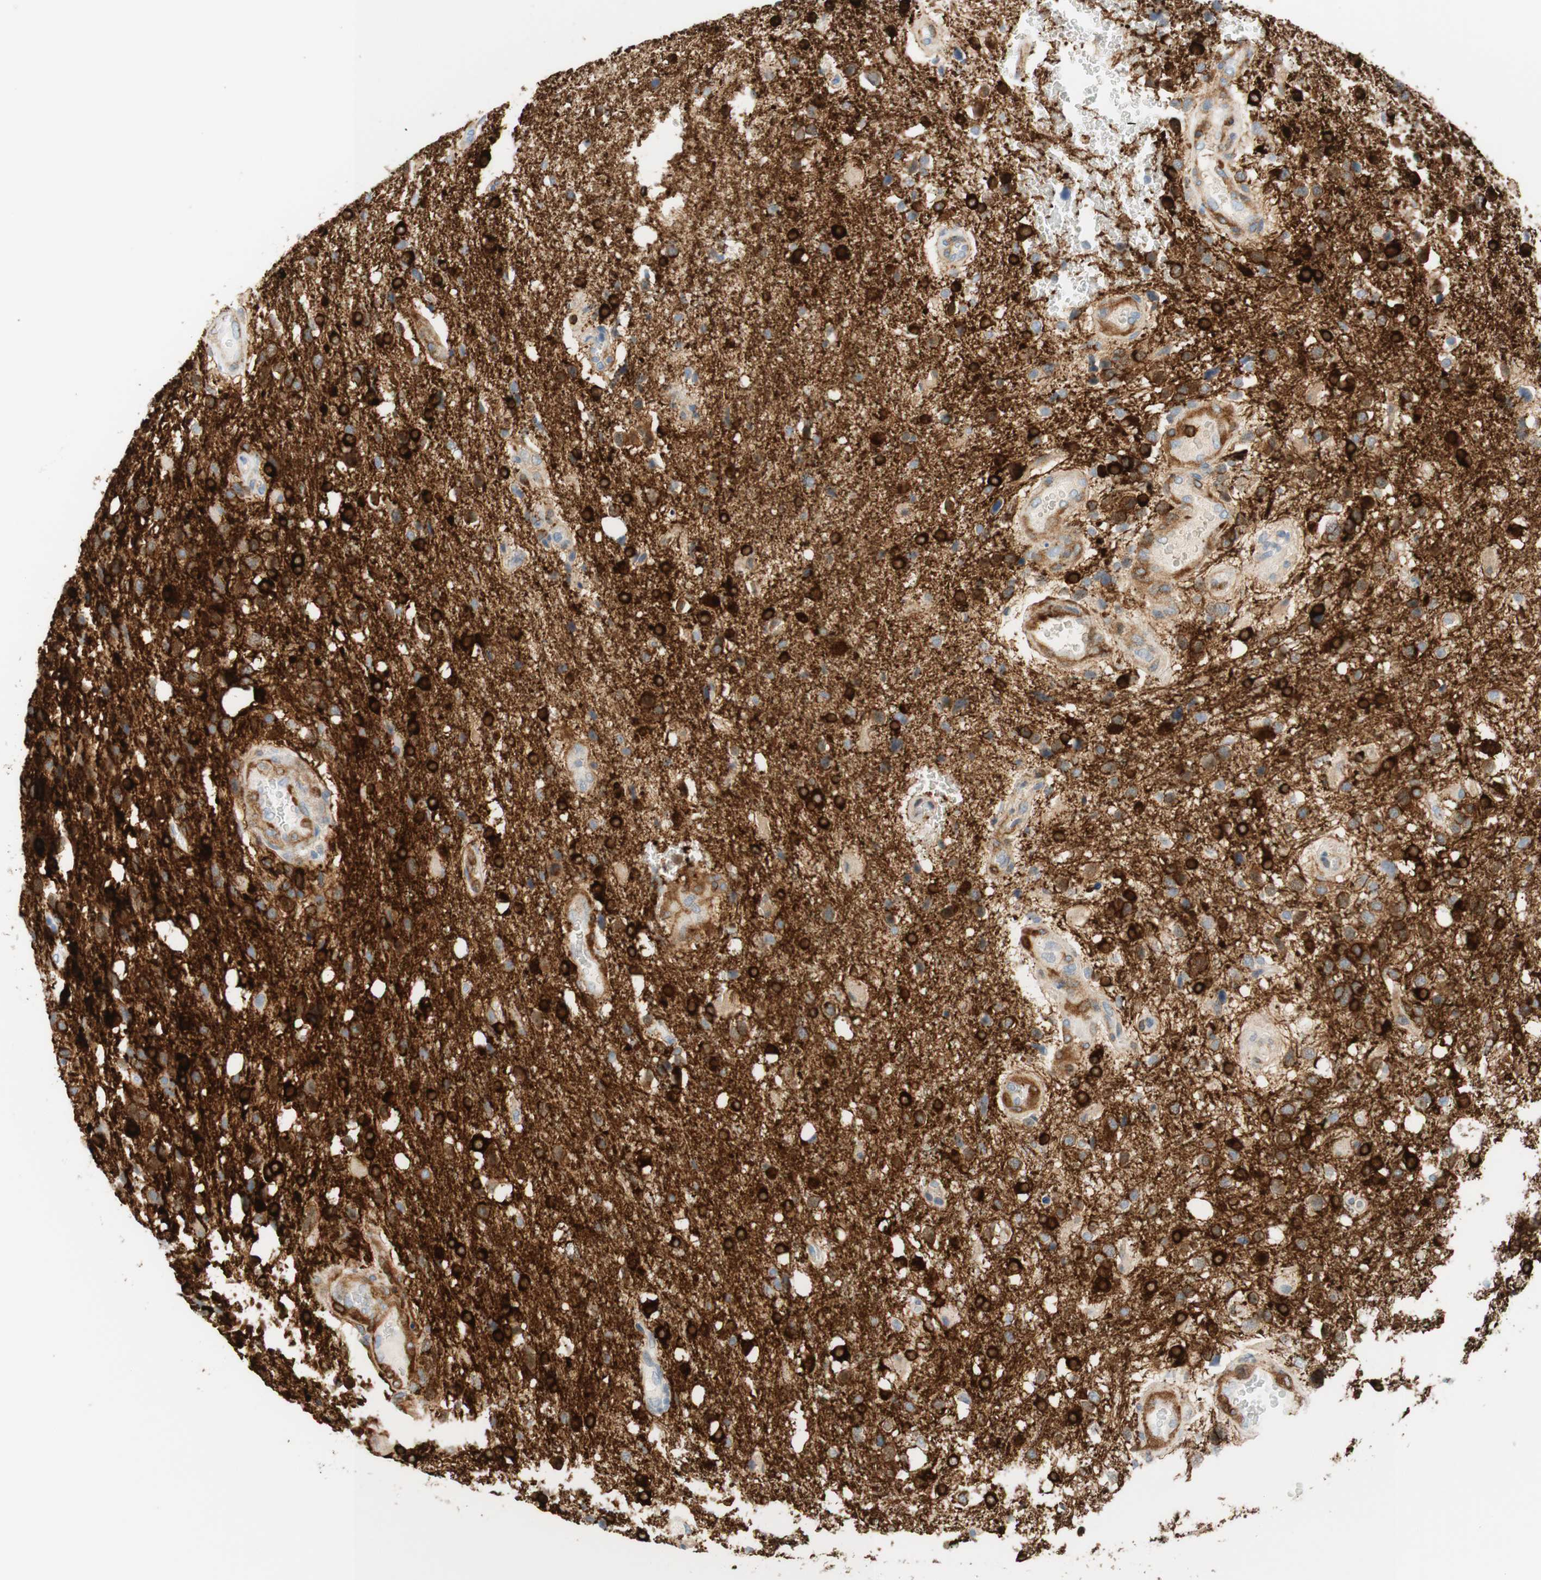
{"staining": {"intensity": "strong", "quantity": ">75%", "location": "cytoplasmic/membranous,nuclear"}, "tissue": "glioma", "cell_type": "Tumor cells", "image_type": "cancer", "snomed": [{"axis": "morphology", "description": "Glioma, malignant, High grade"}, {"axis": "topography", "description": "Brain"}], "caption": "Tumor cells demonstrate high levels of strong cytoplasmic/membranous and nuclear positivity in approximately >75% of cells in human glioma. (DAB (3,3'-diaminobenzidine) = brown stain, brightfield microscopy at high magnification).", "gene": "STMN1", "patient": {"sex": "female", "age": 58}}